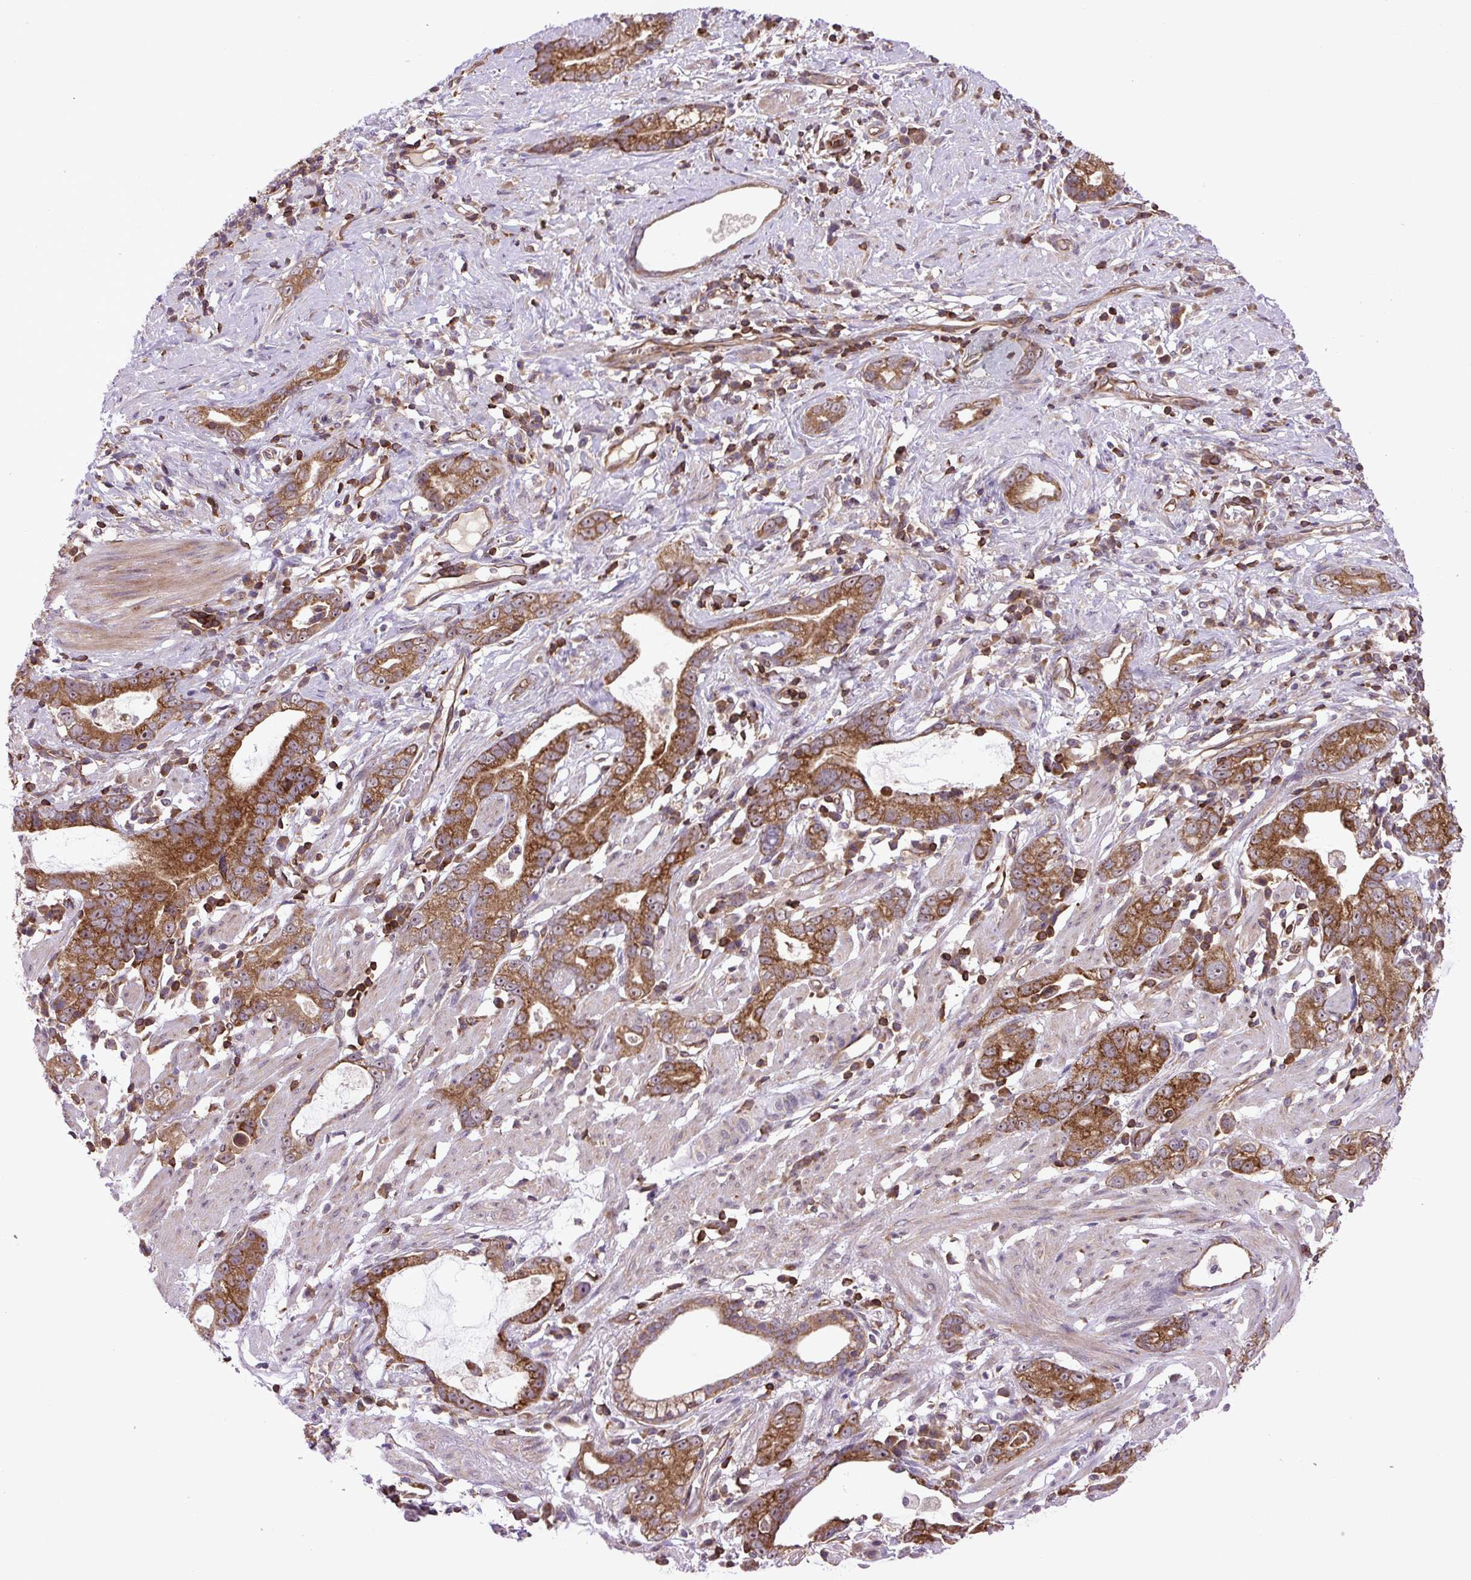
{"staining": {"intensity": "strong", "quantity": ">75%", "location": "cytoplasmic/membranous,nuclear"}, "tissue": "stomach cancer", "cell_type": "Tumor cells", "image_type": "cancer", "snomed": [{"axis": "morphology", "description": "Adenocarcinoma, NOS"}, {"axis": "topography", "description": "Stomach"}], "caption": "Approximately >75% of tumor cells in human stomach cancer exhibit strong cytoplasmic/membranous and nuclear protein positivity as visualized by brown immunohistochemical staining.", "gene": "PLCG1", "patient": {"sex": "male", "age": 55}}